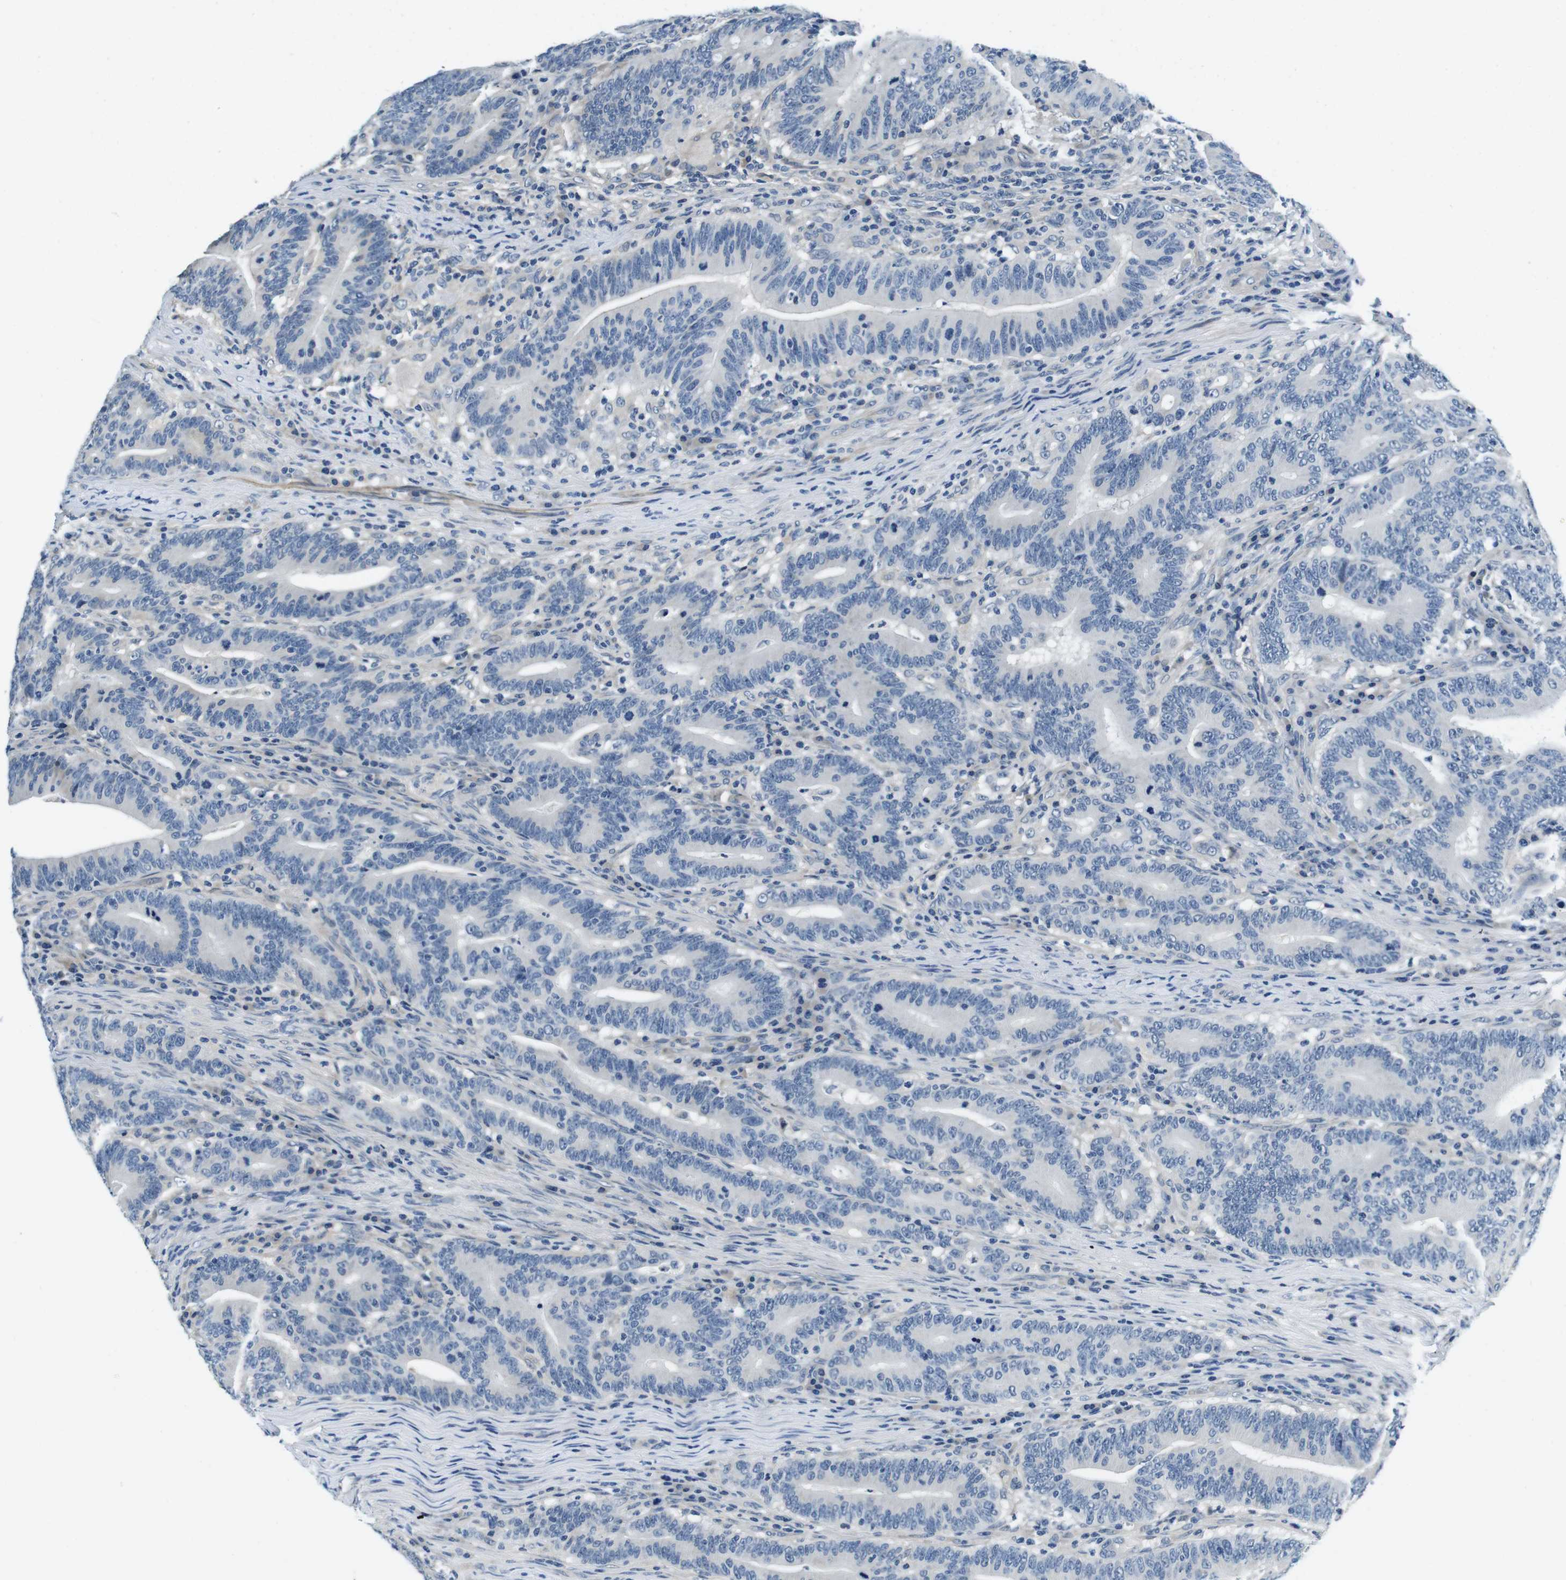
{"staining": {"intensity": "negative", "quantity": "none", "location": "none"}, "tissue": "colorectal cancer", "cell_type": "Tumor cells", "image_type": "cancer", "snomed": [{"axis": "morphology", "description": "Normal tissue, NOS"}, {"axis": "morphology", "description": "Adenocarcinoma, NOS"}, {"axis": "topography", "description": "Colon"}], "caption": "High magnification brightfield microscopy of colorectal cancer (adenocarcinoma) stained with DAB (3,3'-diaminobenzidine) (brown) and counterstained with hematoxylin (blue): tumor cells show no significant positivity.", "gene": "DTNA", "patient": {"sex": "female", "age": 66}}